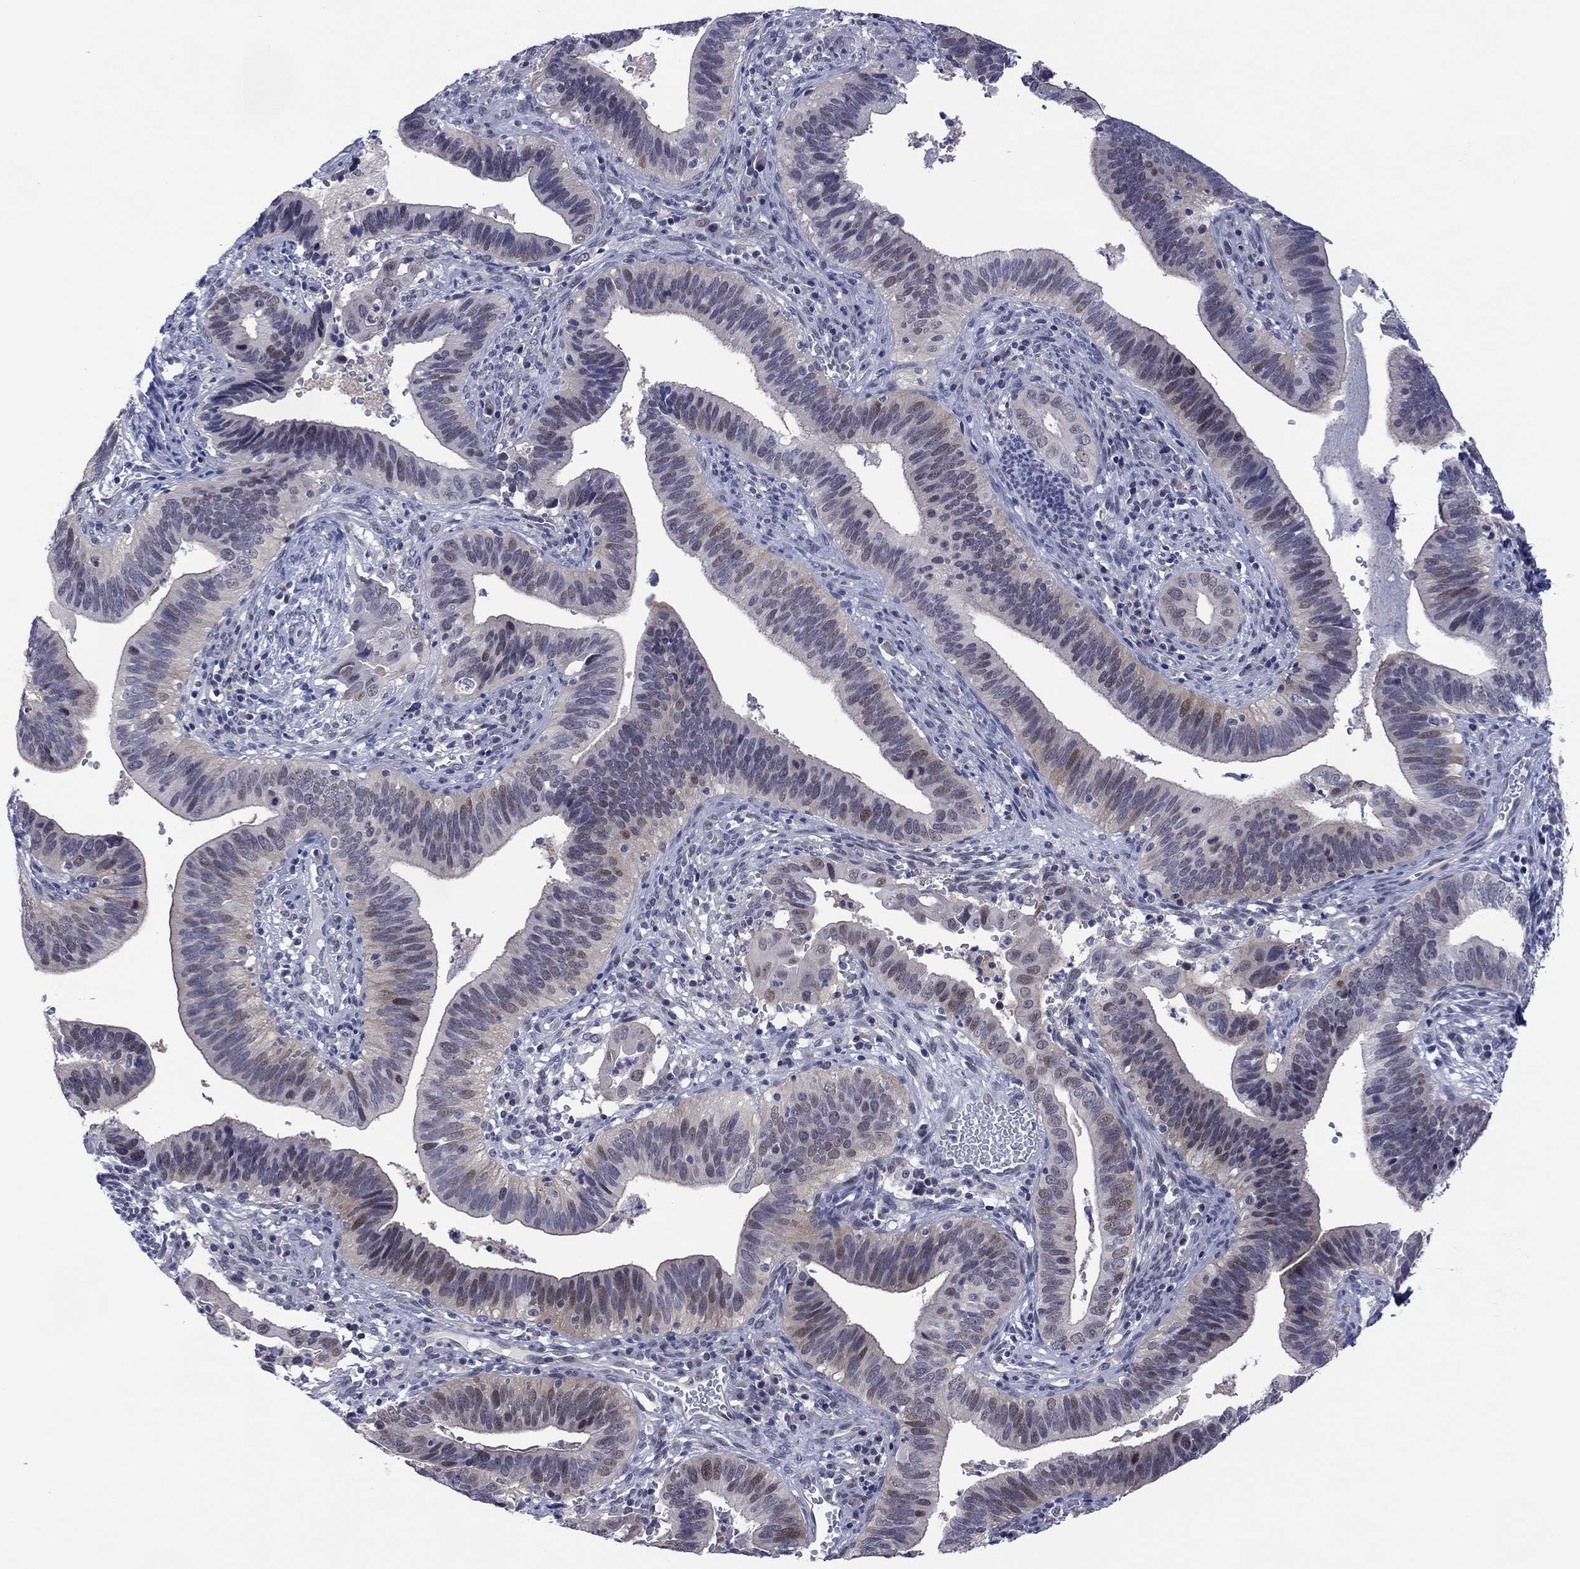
{"staining": {"intensity": "weak", "quantity": "<25%", "location": "nuclear"}, "tissue": "cervical cancer", "cell_type": "Tumor cells", "image_type": "cancer", "snomed": [{"axis": "morphology", "description": "Adenocarcinoma, NOS"}, {"axis": "topography", "description": "Cervix"}], "caption": "The photomicrograph displays no significant positivity in tumor cells of cervical cancer. (DAB IHC visualized using brightfield microscopy, high magnification).", "gene": "POU5F2", "patient": {"sex": "female", "age": 42}}